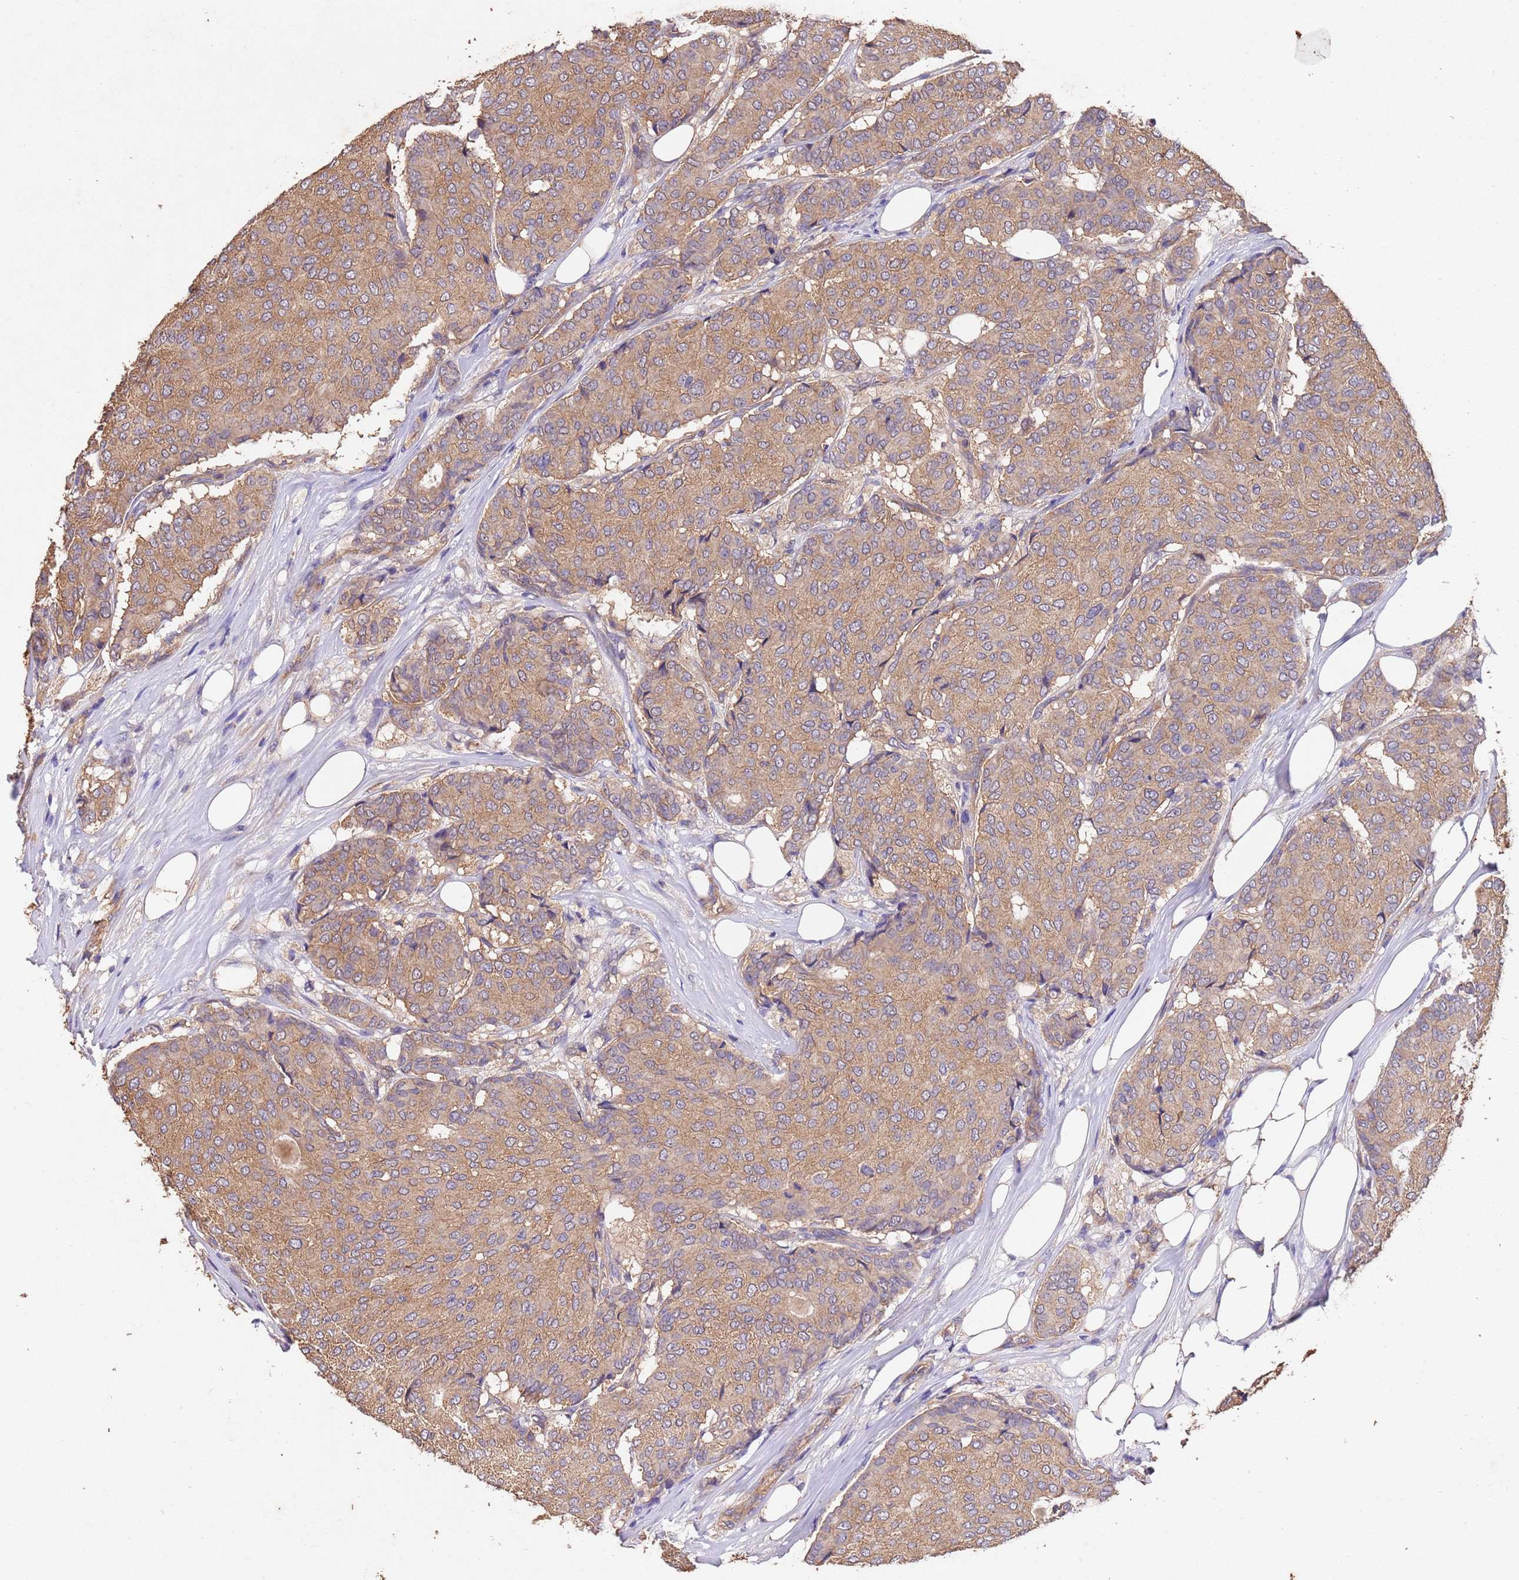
{"staining": {"intensity": "moderate", "quantity": ">75%", "location": "cytoplasmic/membranous"}, "tissue": "breast cancer", "cell_type": "Tumor cells", "image_type": "cancer", "snomed": [{"axis": "morphology", "description": "Duct carcinoma"}, {"axis": "topography", "description": "Breast"}], "caption": "Immunohistochemistry histopathology image of breast infiltrating ductal carcinoma stained for a protein (brown), which shows medium levels of moderate cytoplasmic/membranous positivity in about >75% of tumor cells.", "gene": "MTX3", "patient": {"sex": "female", "age": 75}}